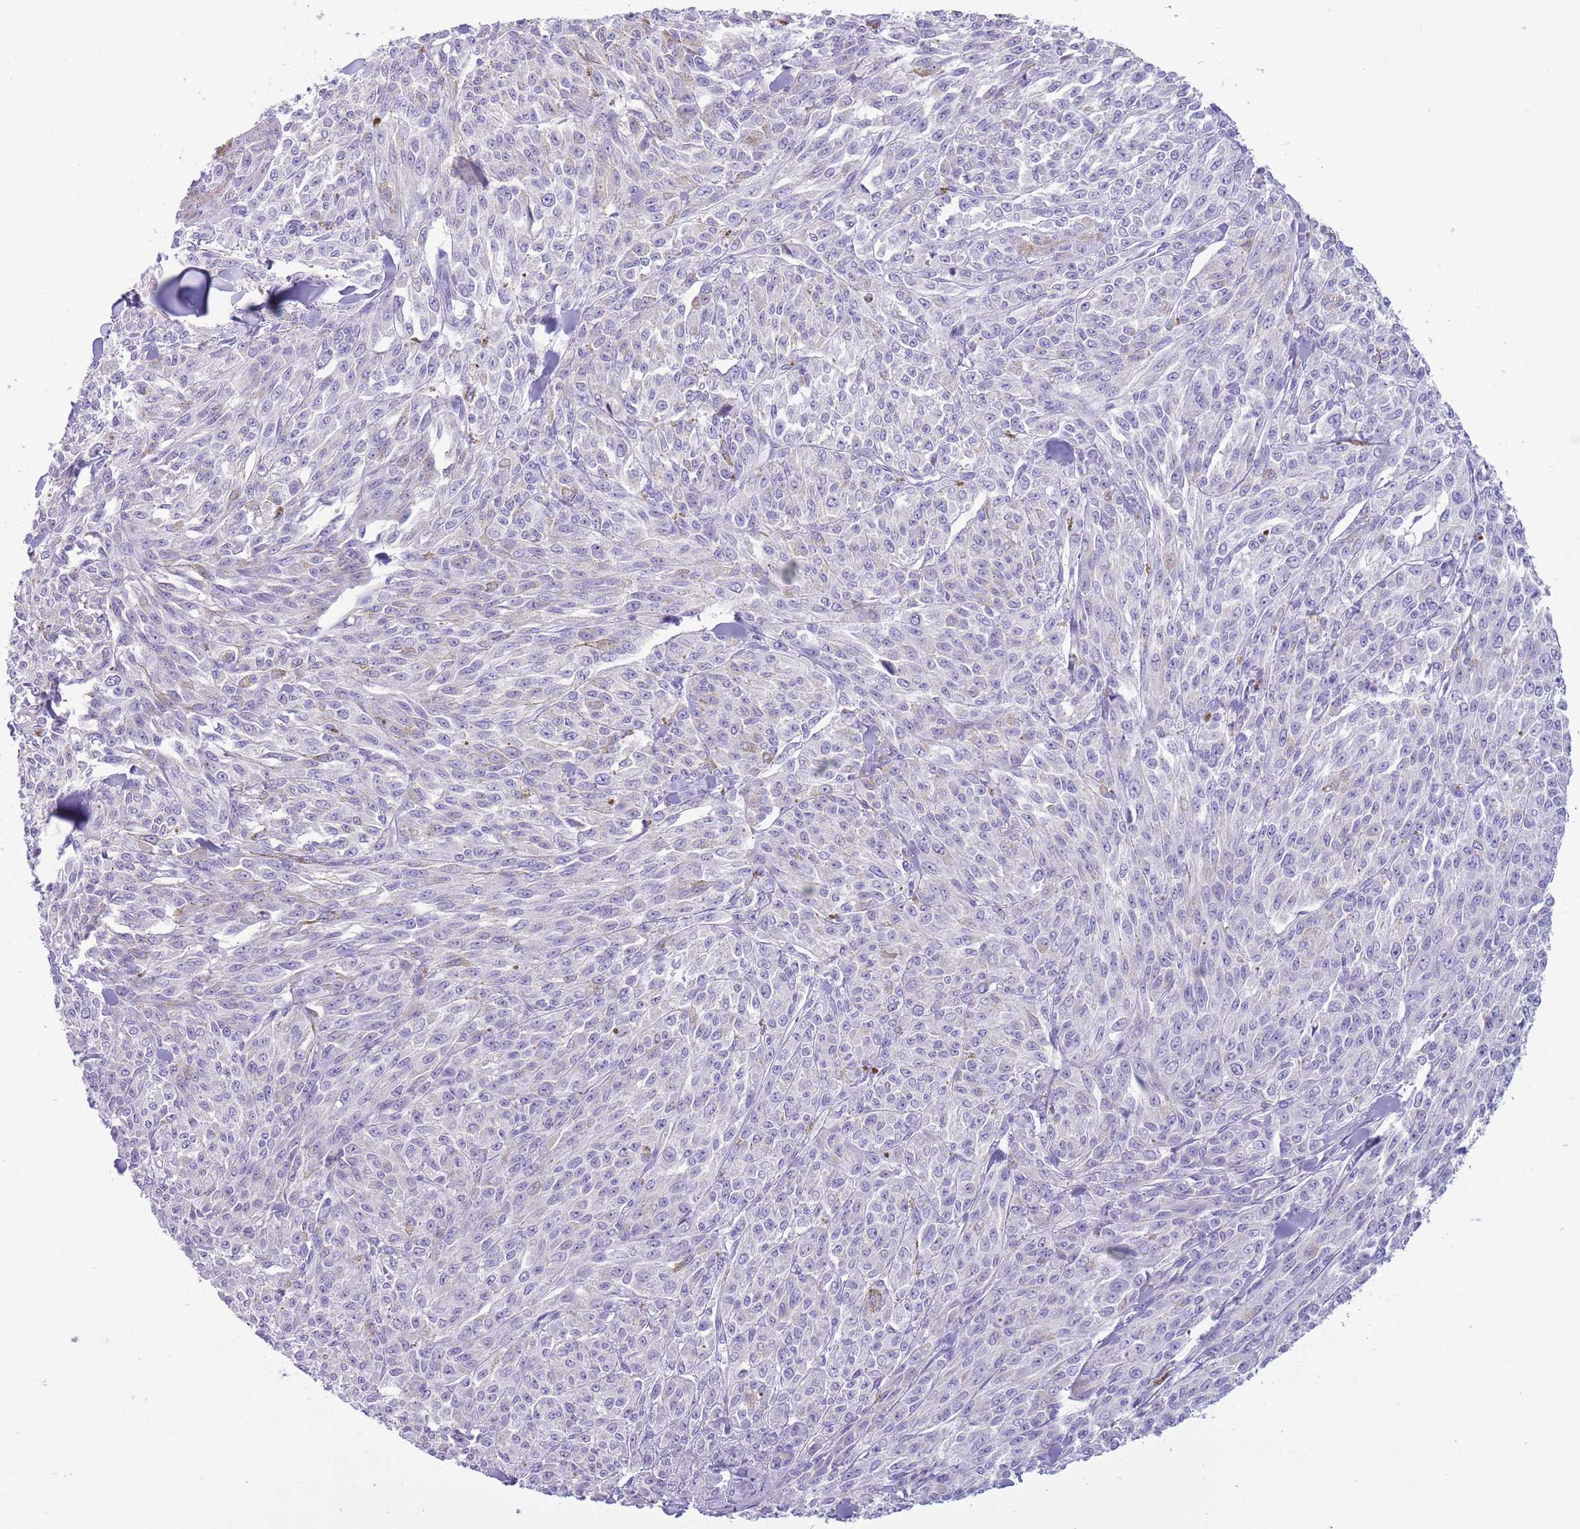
{"staining": {"intensity": "negative", "quantity": "none", "location": "none"}, "tissue": "melanoma", "cell_type": "Tumor cells", "image_type": "cancer", "snomed": [{"axis": "morphology", "description": "Malignant melanoma, NOS"}, {"axis": "topography", "description": "Skin"}], "caption": "IHC photomicrograph of human malignant melanoma stained for a protein (brown), which demonstrates no positivity in tumor cells.", "gene": "OR6M1", "patient": {"sex": "female", "age": 52}}